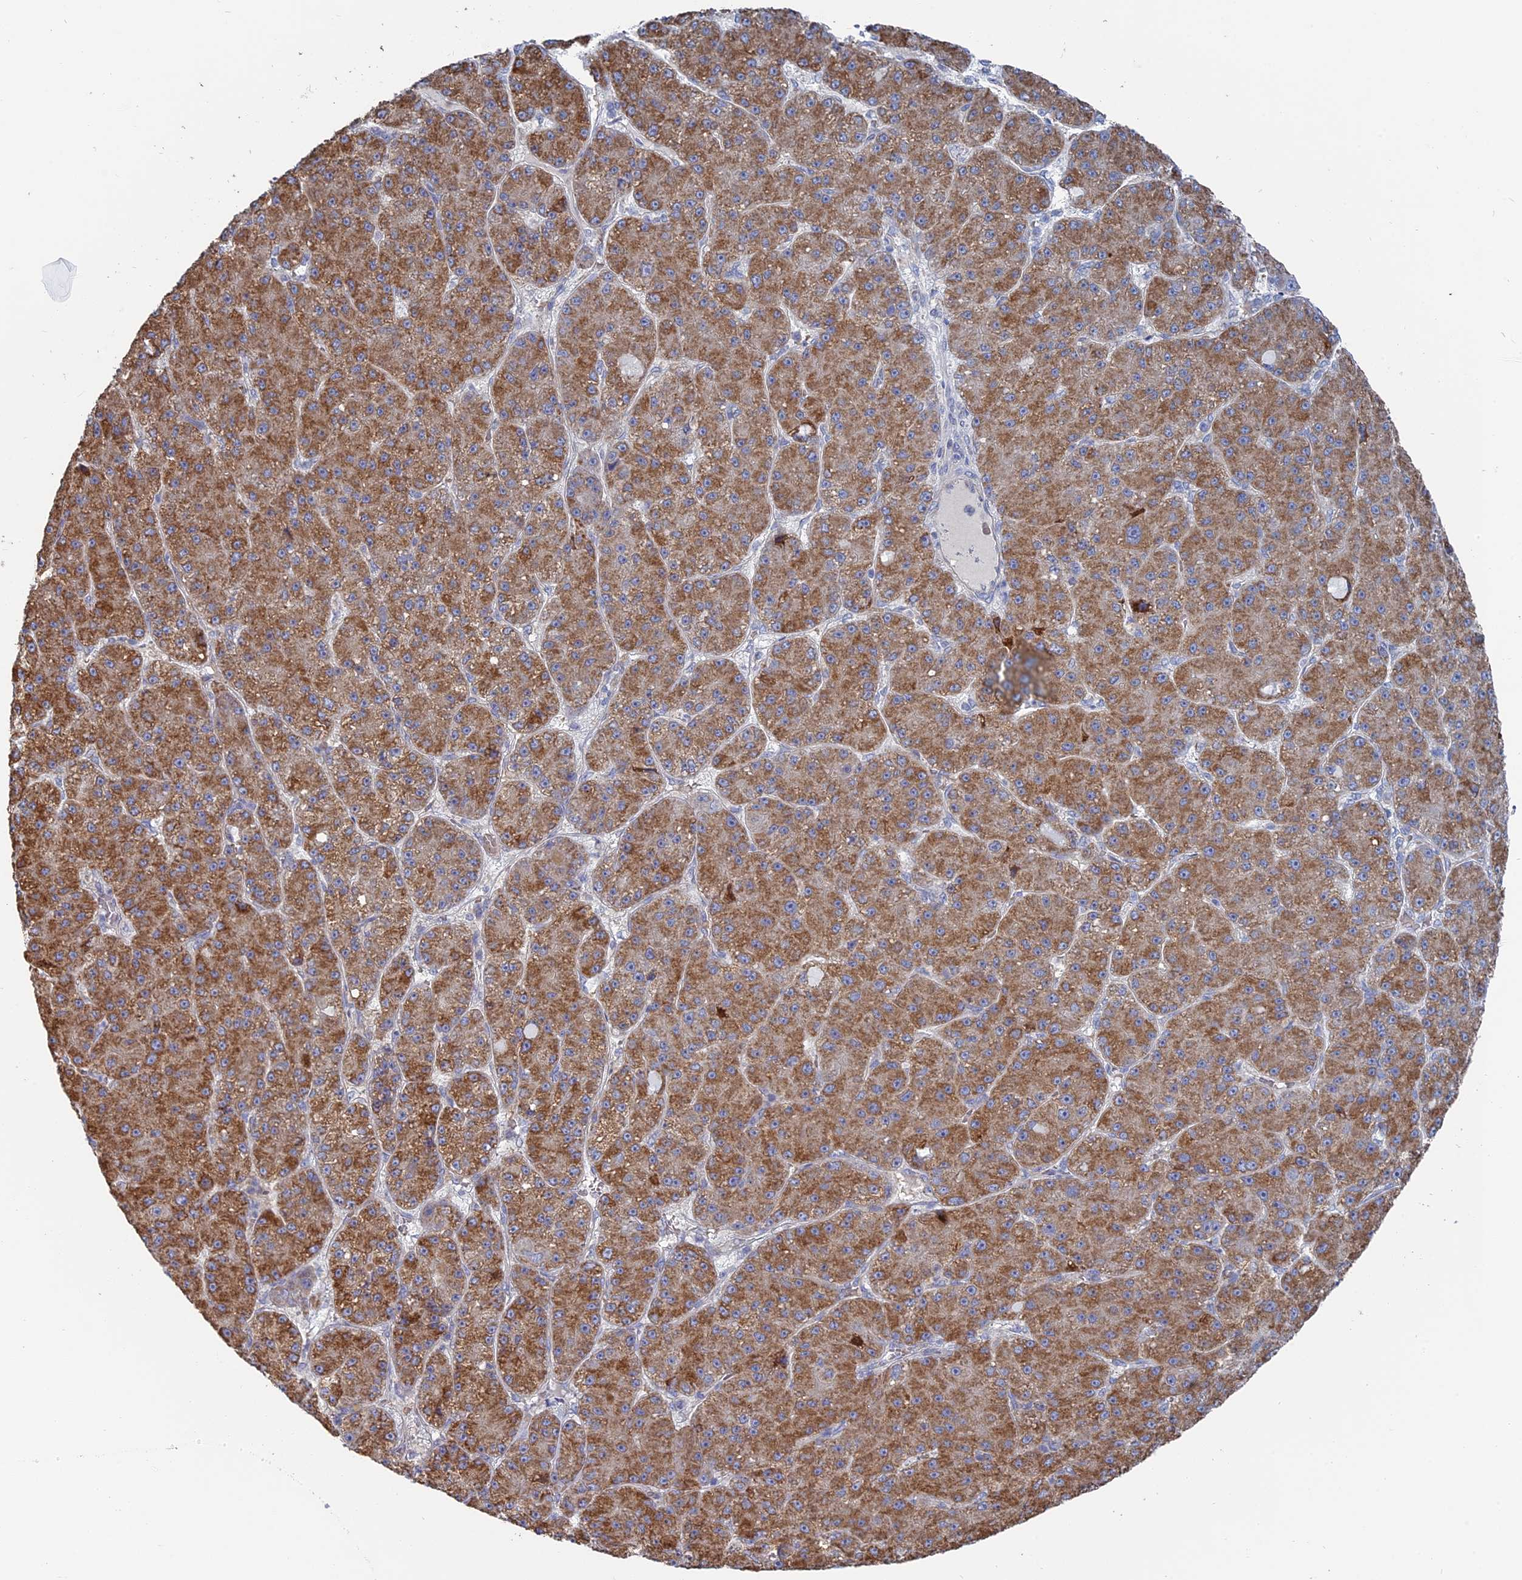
{"staining": {"intensity": "moderate", "quantity": ">75%", "location": "cytoplasmic/membranous"}, "tissue": "liver cancer", "cell_type": "Tumor cells", "image_type": "cancer", "snomed": [{"axis": "morphology", "description": "Carcinoma, Hepatocellular, NOS"}, {"axis": "topography", "description": "Liver"}], "caption": "Human liver cancer stained for a protein (brown) reveals moderate cytoplasmic/membranous positive expression in approximately >75% of tumor cells.", "gene": "TBC1D30", "patient": {"sex": "male", "age": 67}}